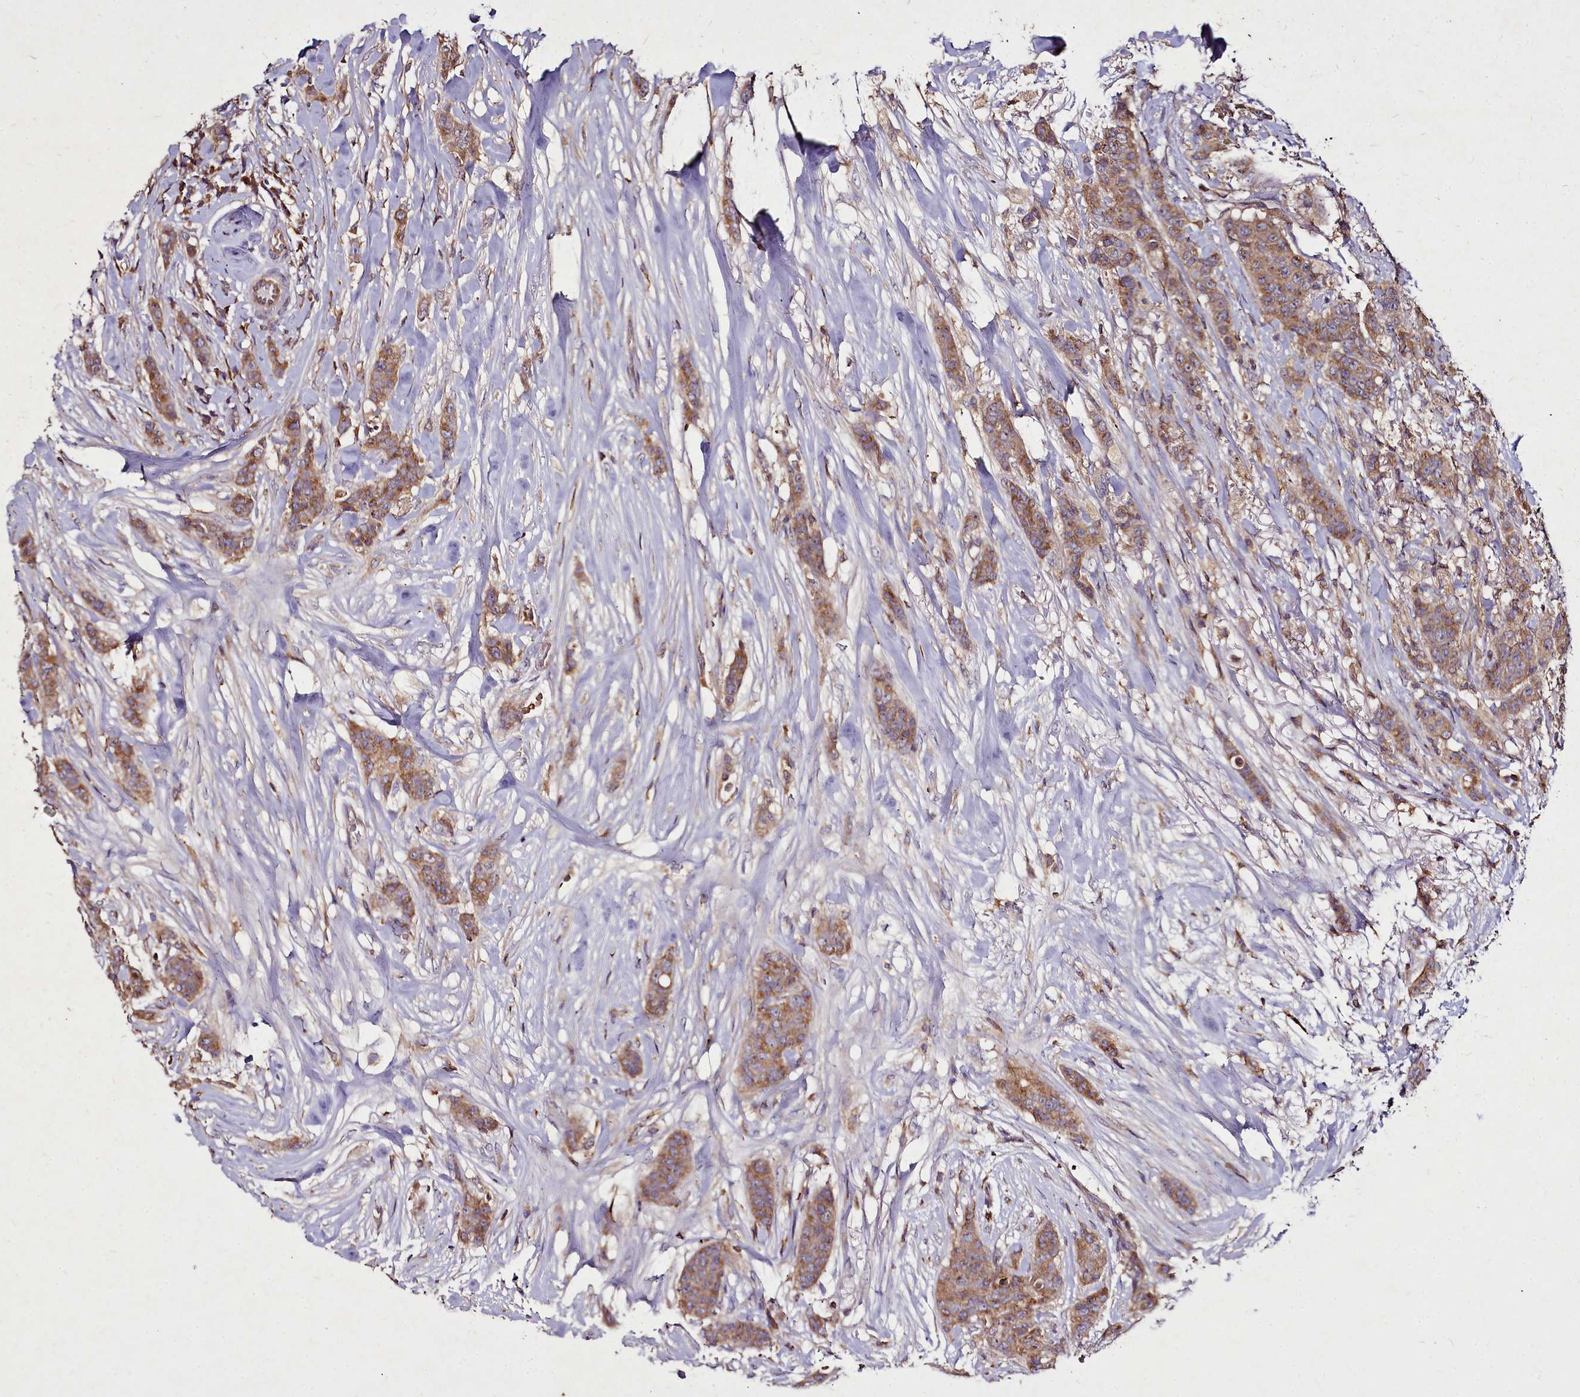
{"staining": {"intensity": "moderate", "quantity": ">75%", "location": "cytoplasmic/membranous"}, "tissue": "breast cancer", "cell_type": "Tumor cells", "image_type": "cancer", "snomed": [{"axis": "morphology", "description": "Duct carcinoma"}, {"axis": "topography", "description": "Breast"}], "caption": "High-power microscopy captured an IHC image of breast cancer (intraductal carcinoma), revealing moderate cytoplasmic/membranous positivity in about >75% of tumor cells.", "gene": "NCKAP1L", "patient": {"sex": "female", "age": 40}}